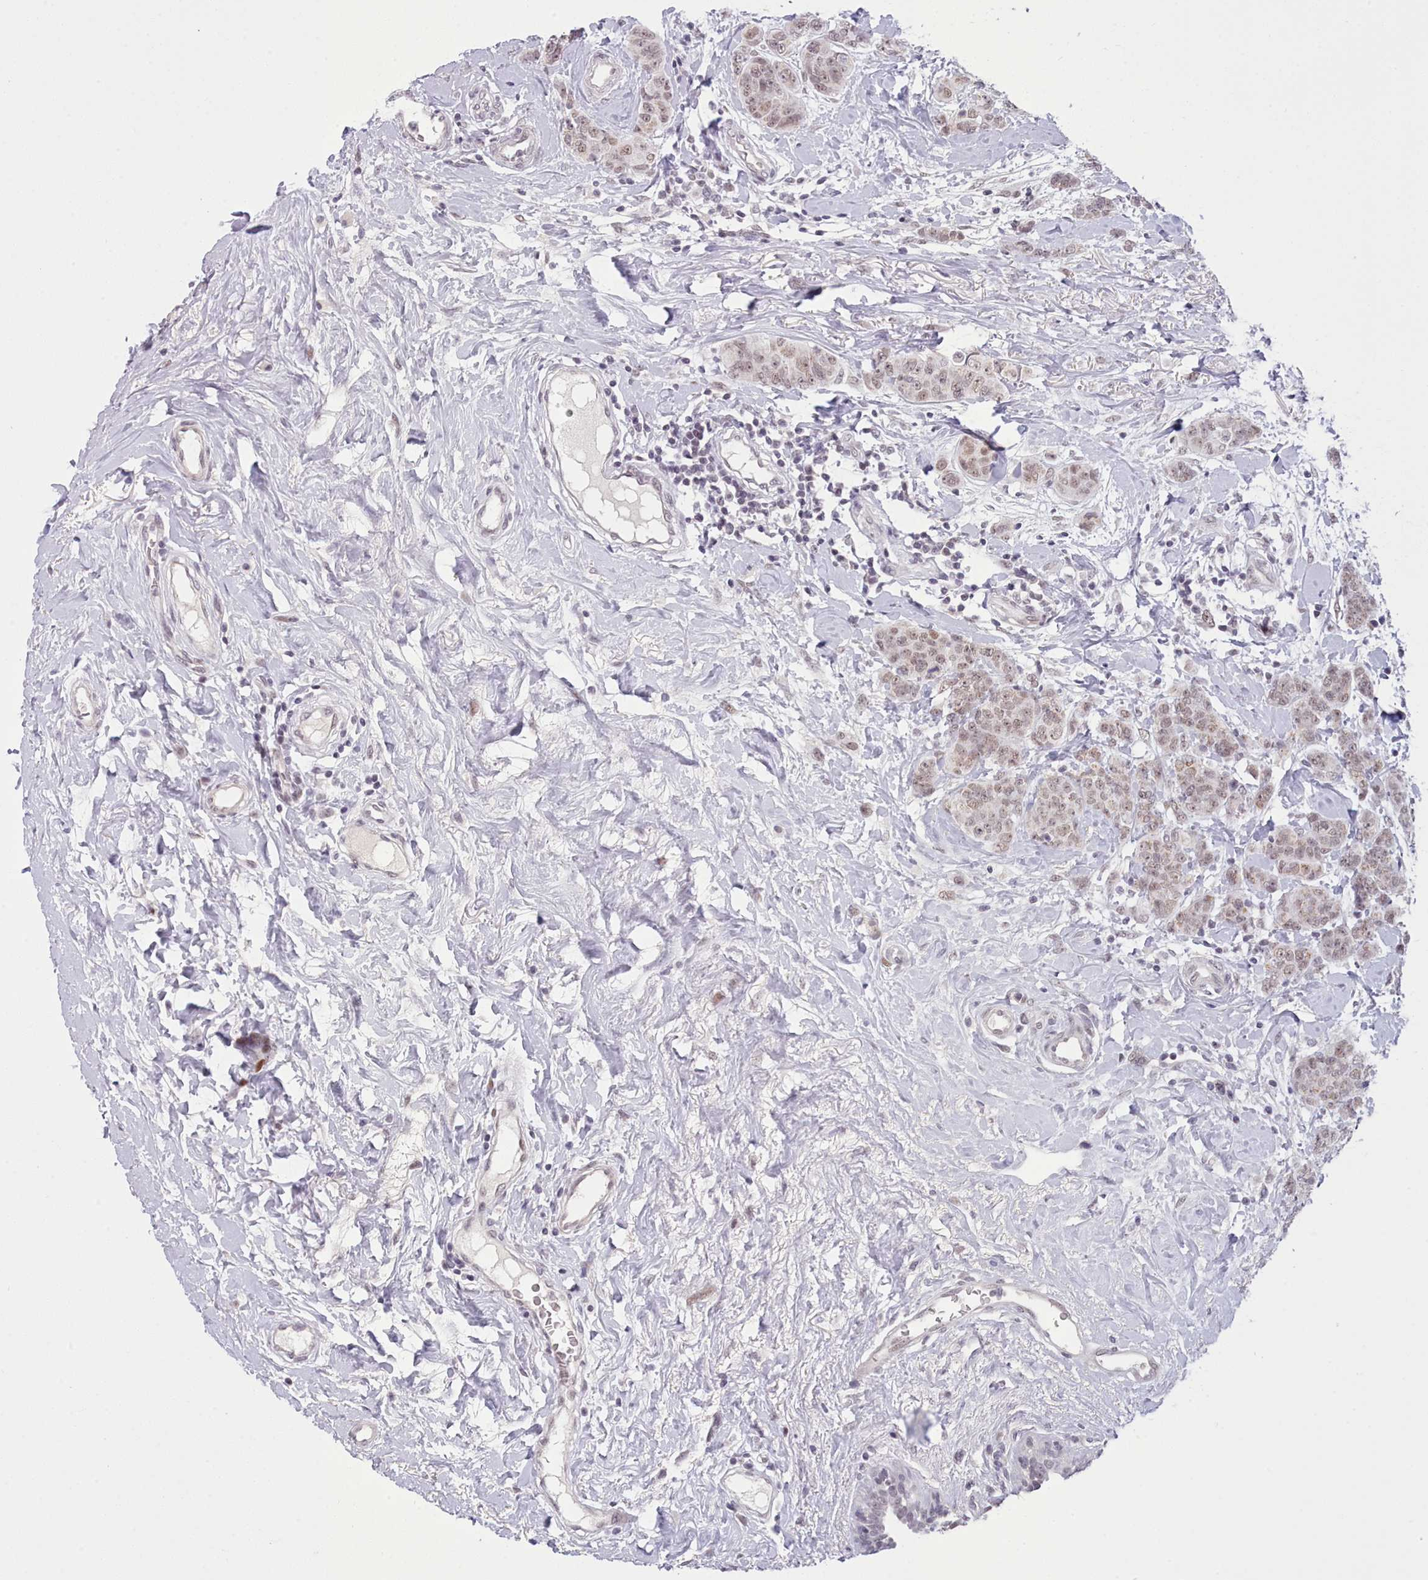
{"staining": {"intensity": "weak", "quantity": ">75%", "location": "nuclear"}, "tissue": "breast cancer", "cell_type": "Tumor cells", "image_type": "cancer", "snomed": [{"axis": "morphology", "description": "Duct carcinoma"}, {"axis": "topography", "description": "Breast"}], "caption": "IHC micrograph of neoplastic tissue: human breast intraductal carcinoma stained using immunohistochemistry shows low levels of weak protein expression localized specifically in the nuclear of tumor cells, appearing as a nuclear brown color.", "gene": "RFX1", "patient": {"sex": "female", "age": 40}}